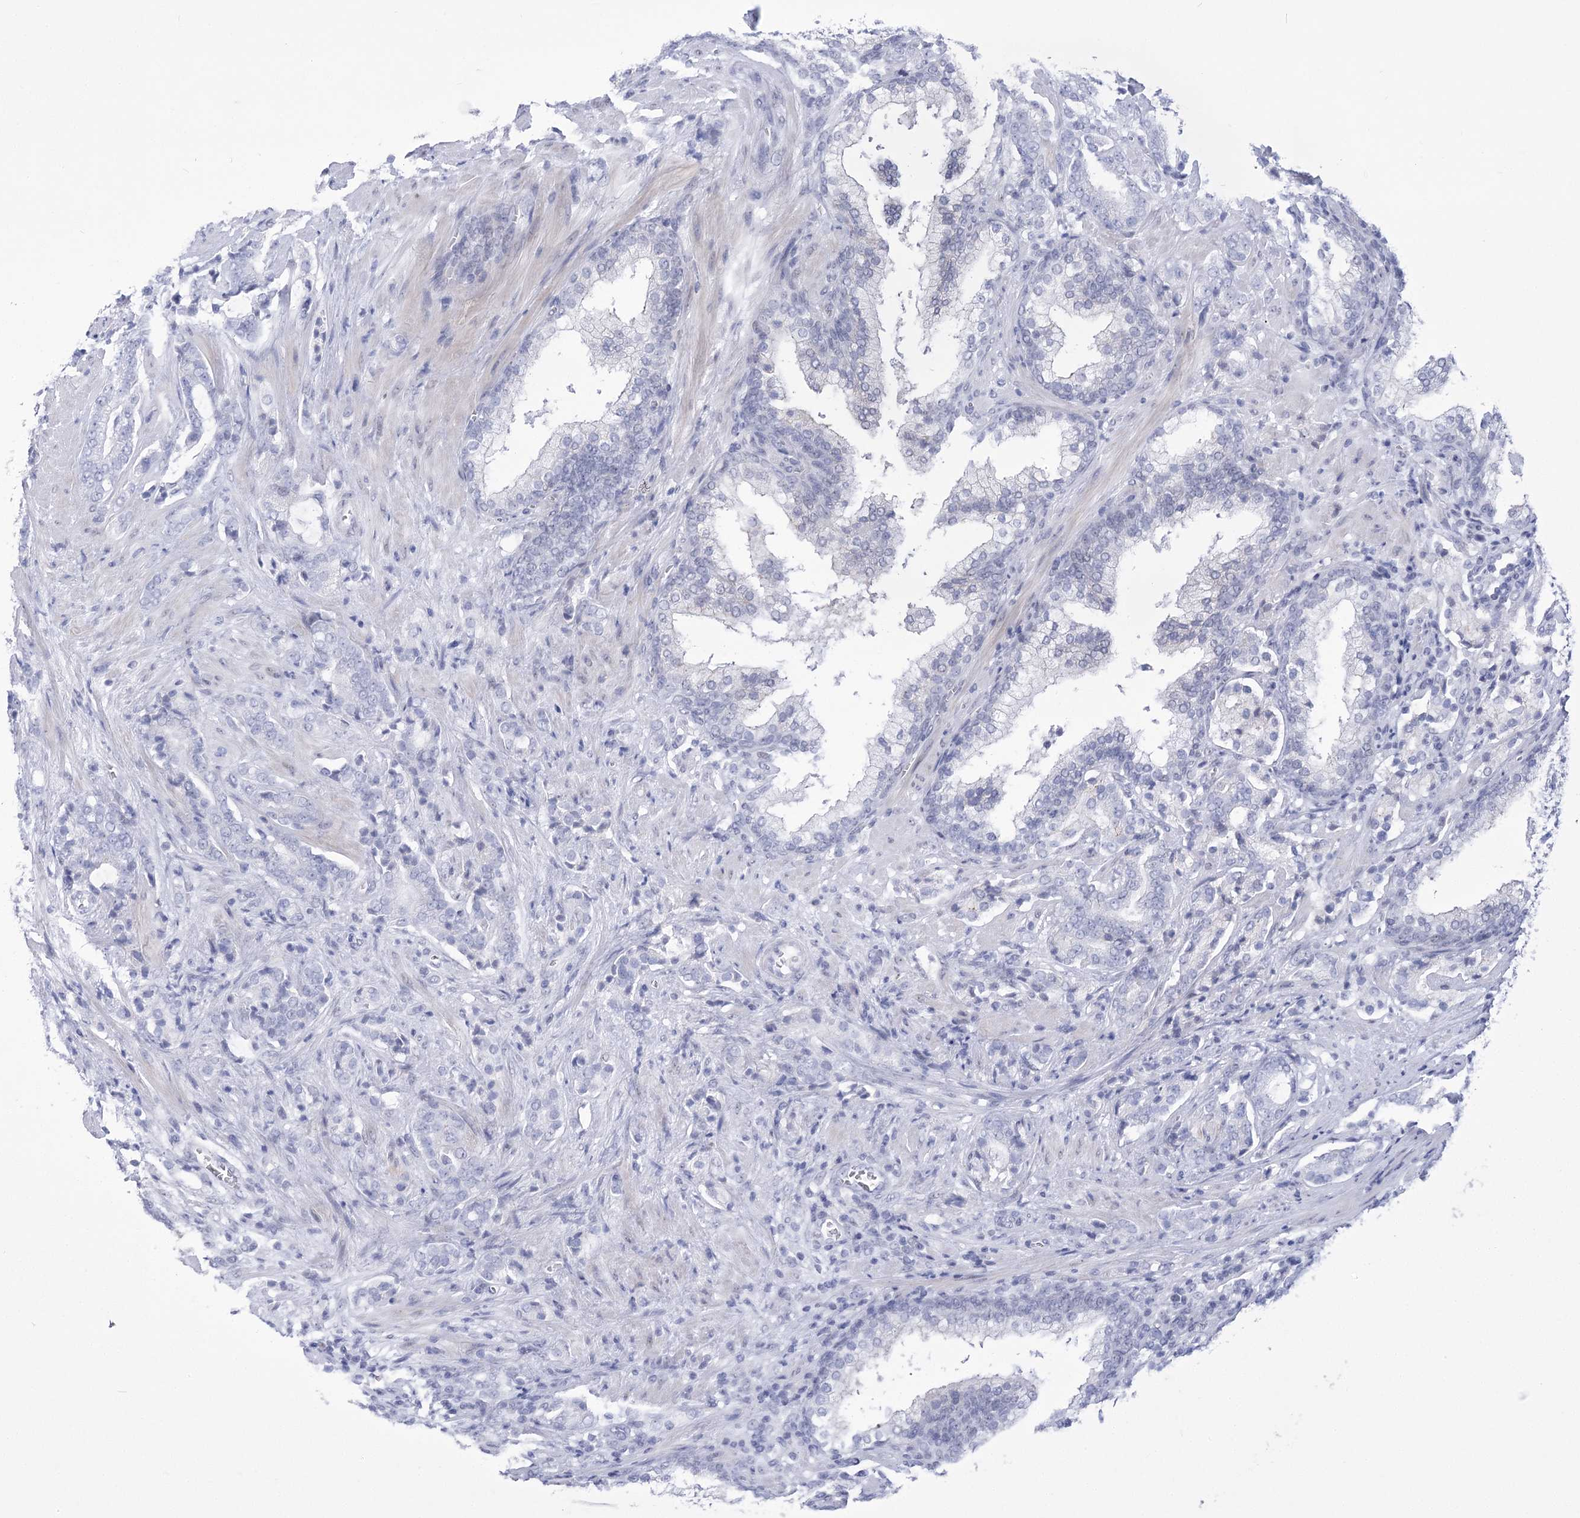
{"staining": {"intensity": "negative", "quantity": "none", "location": "none"}, "tissue": "prostate cancer", "cell_type": "Tumor cells", "image_type": "cancer", "snomed": [{"axis": "morphology", "description": "Adenocarcinoma, High grade"}, {"axis": "topography", "description": "Prostate"}], "caption": "The immunohistochemistry histopathology image has no significant expression in tumor cells of adenocarcinoma (high-grade) (prostate) tissue.", "gene": "HORMAD1", "patient": {"sex": "male", "age": 57}}